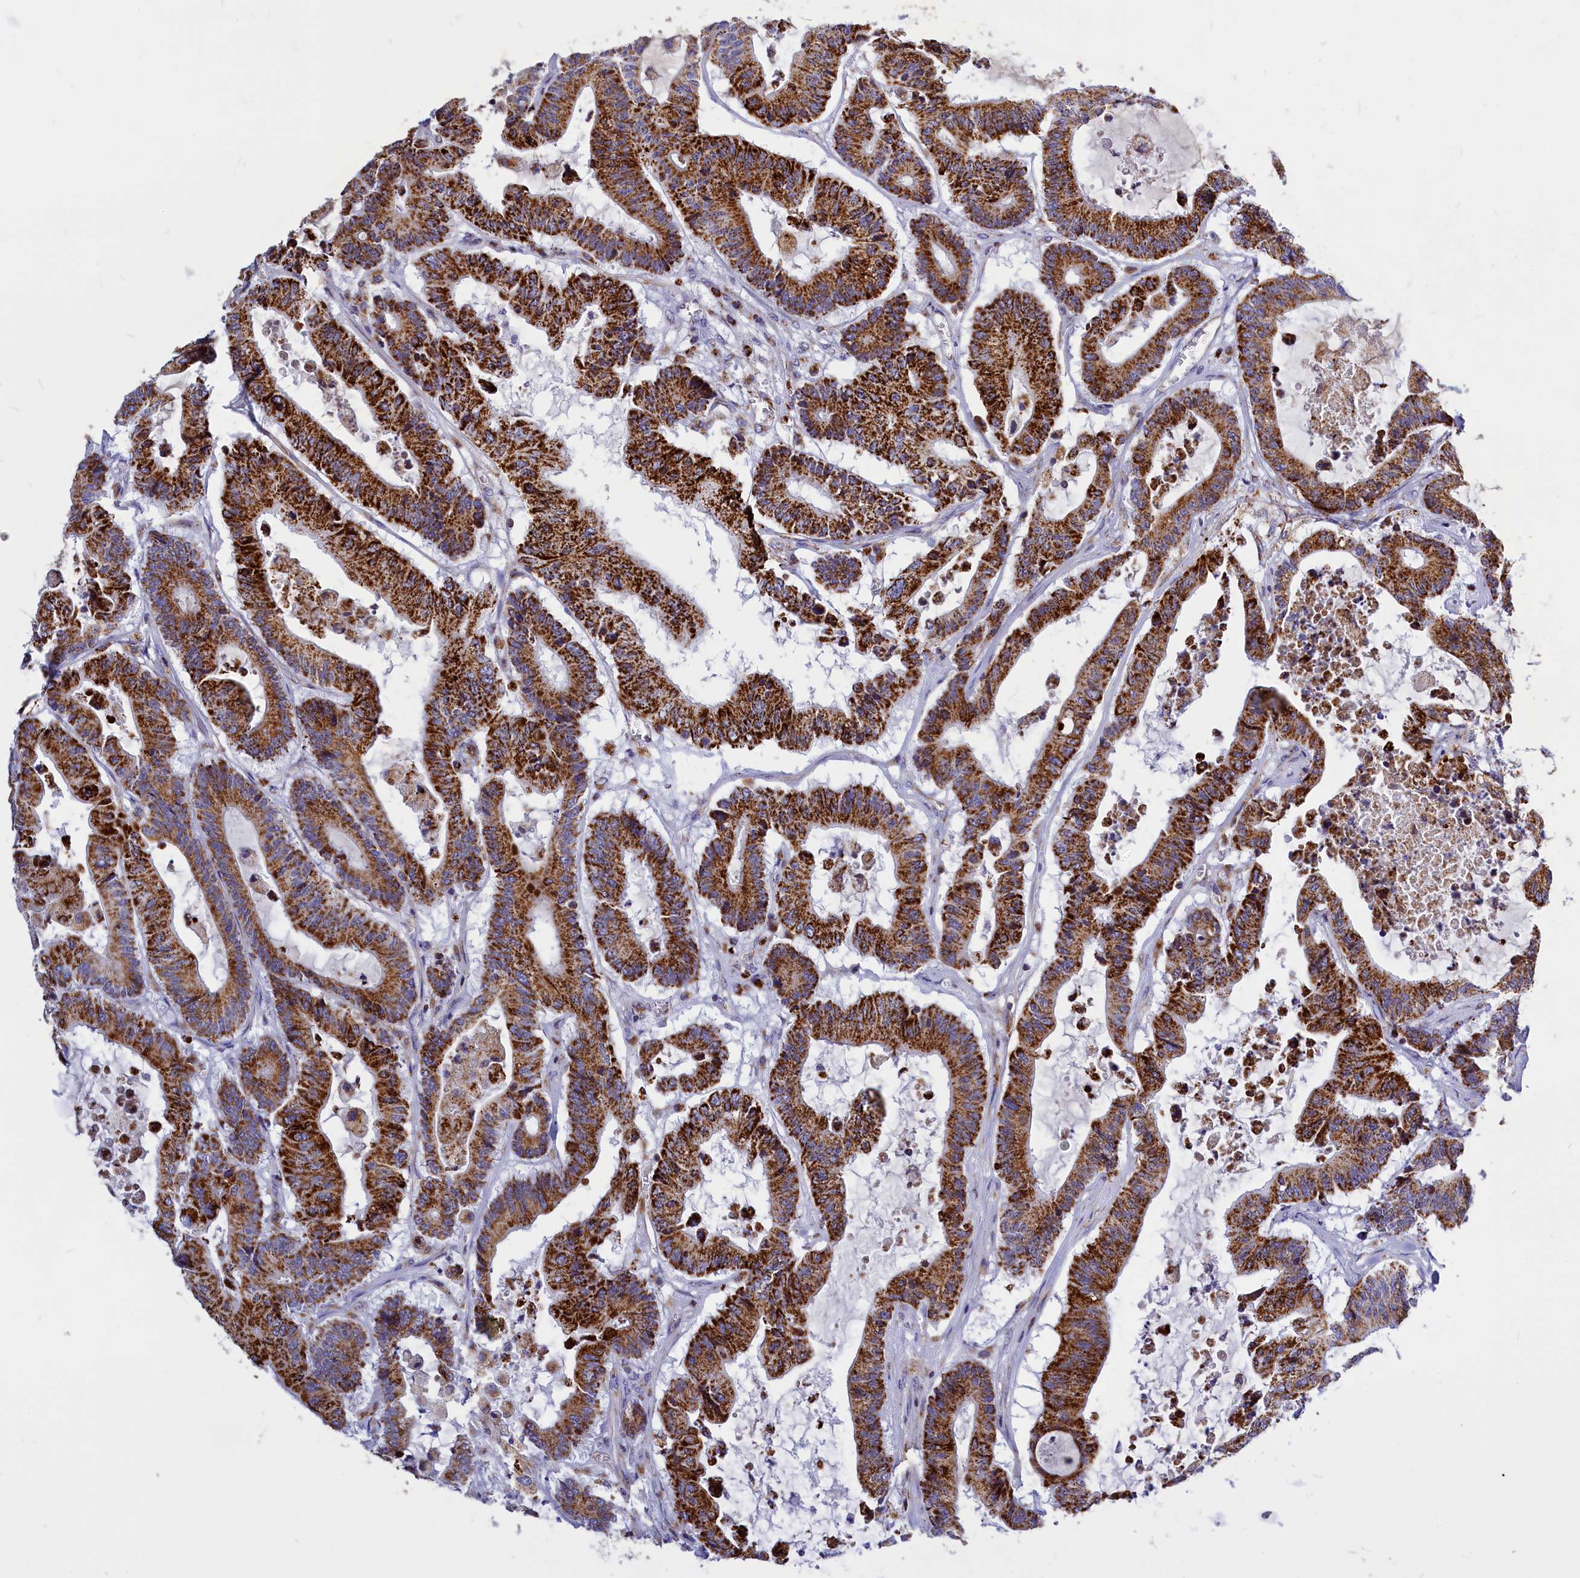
{"staining": {"intensity": "strong", "quantity": ">75%", "location": "cytoplasmic/membranous"}, "tissue": "colorectal cancer", "cell_type": "Tumor cells", "image_type": "cancer", "snomed": [{"axis": "morphology", "description": "Adenocarcinoma, NOS"}, {"axis": "topography", "description": "Colon"}], "caption": "Immunohistochemical staining of colorectal adenocarcinoma displays strong cytoplasmic/membranous protein positivity in about >75% of tumor cells.", "gene": "VDAC2", "patient": {"sex": "female", "age": 84}}